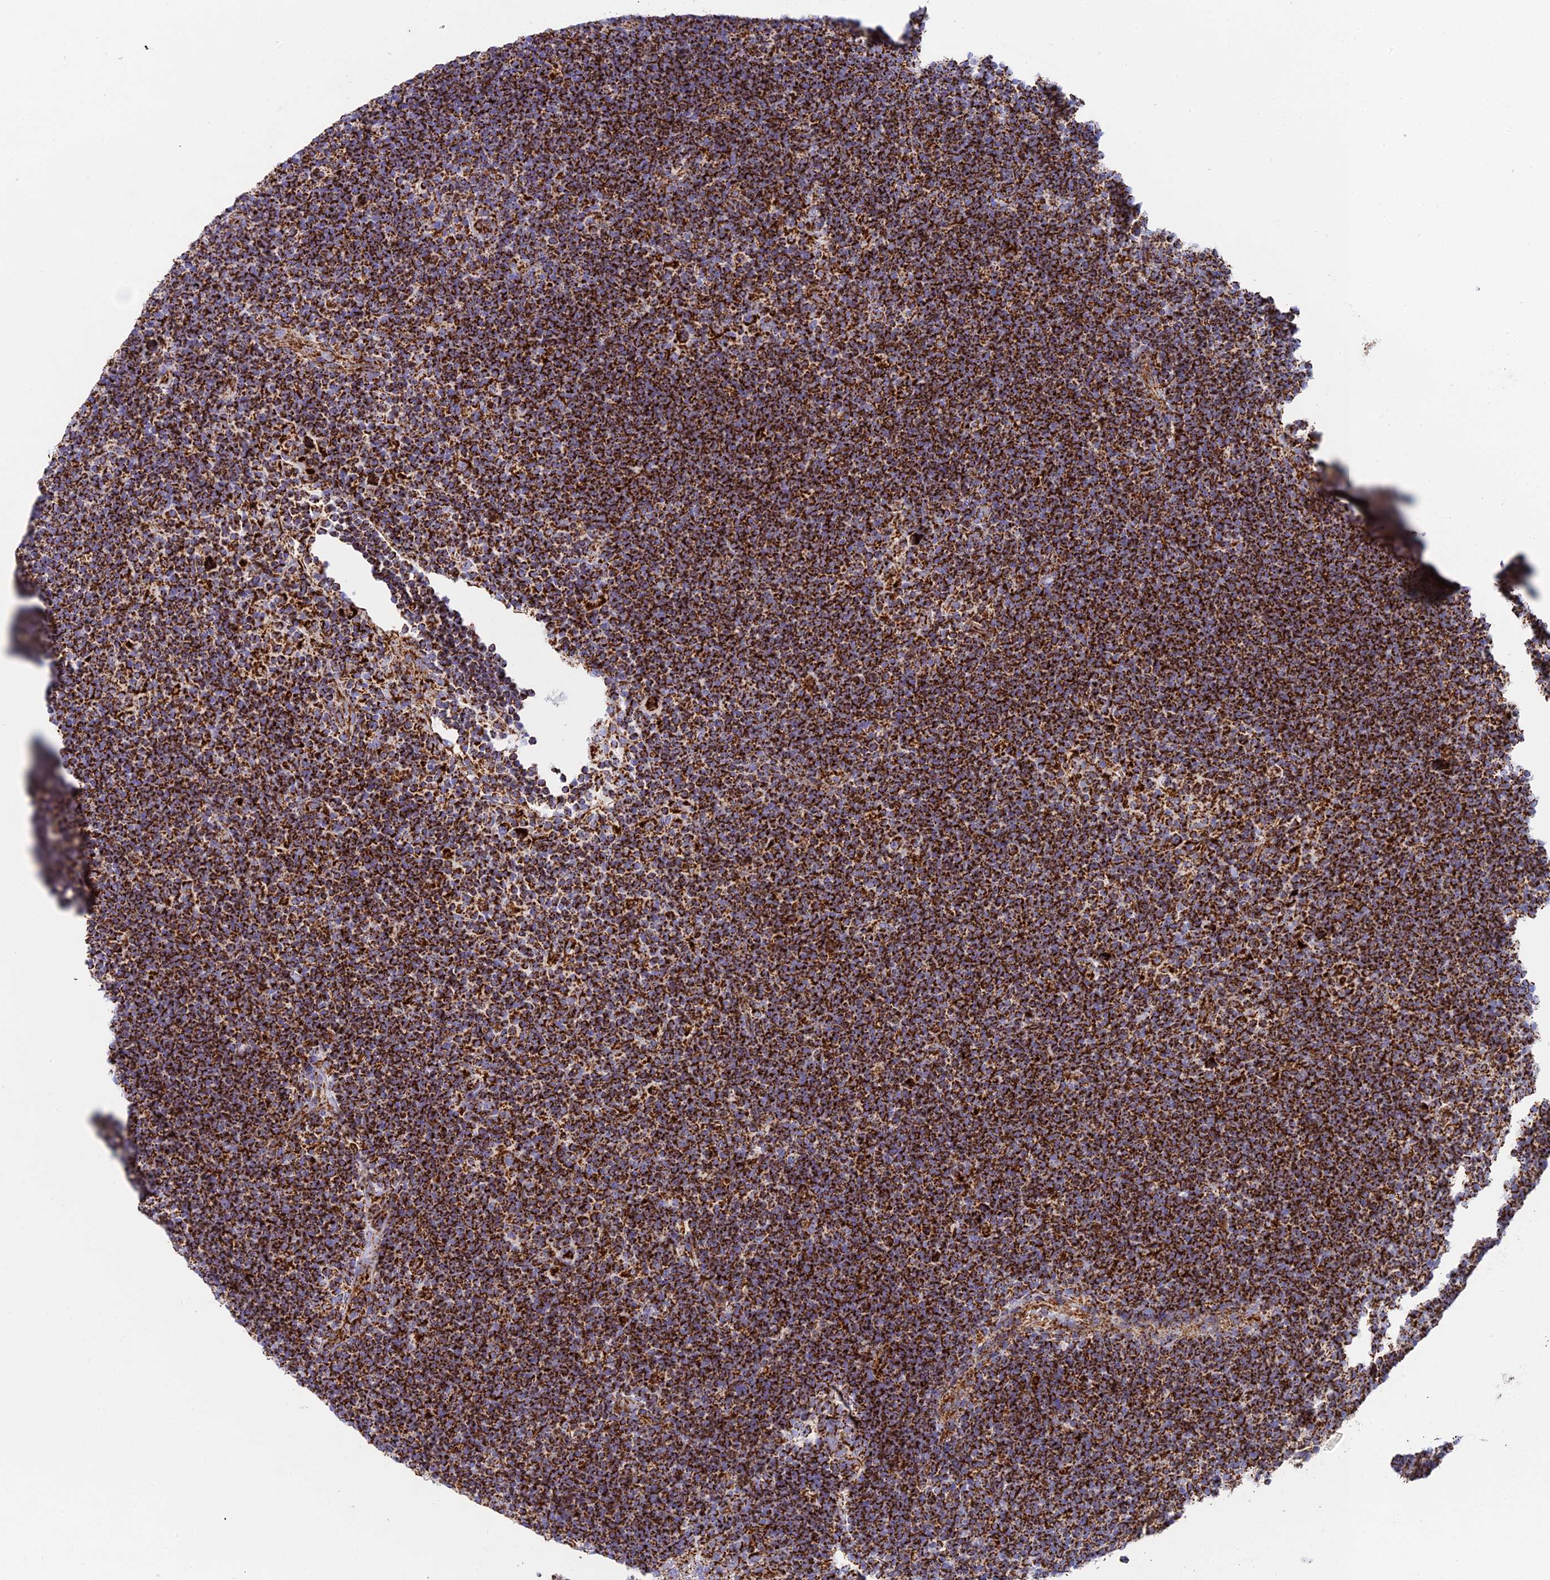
{"staining": {"intensity": "strong", "quantity": ">75%", "location": "cytoplasmic/membranous"}, "tissue": "lymphoma", "cell_type": "Tumor cells", "image_type": "cancer", "snomed": [{"axis": "morphology", "description": "Hodgkin's disease, NOS"}, {"axis": "topography", "description": "Lymph node"}], "caption": "Lymphoma tissue demonstrates strong cytoplasmic/membranous expression in approximately >75% of tumor cells, visualized by immunohistochemistry.", "gene": "CHCHD3", "patient": {"sex": "female", "age": 57}}